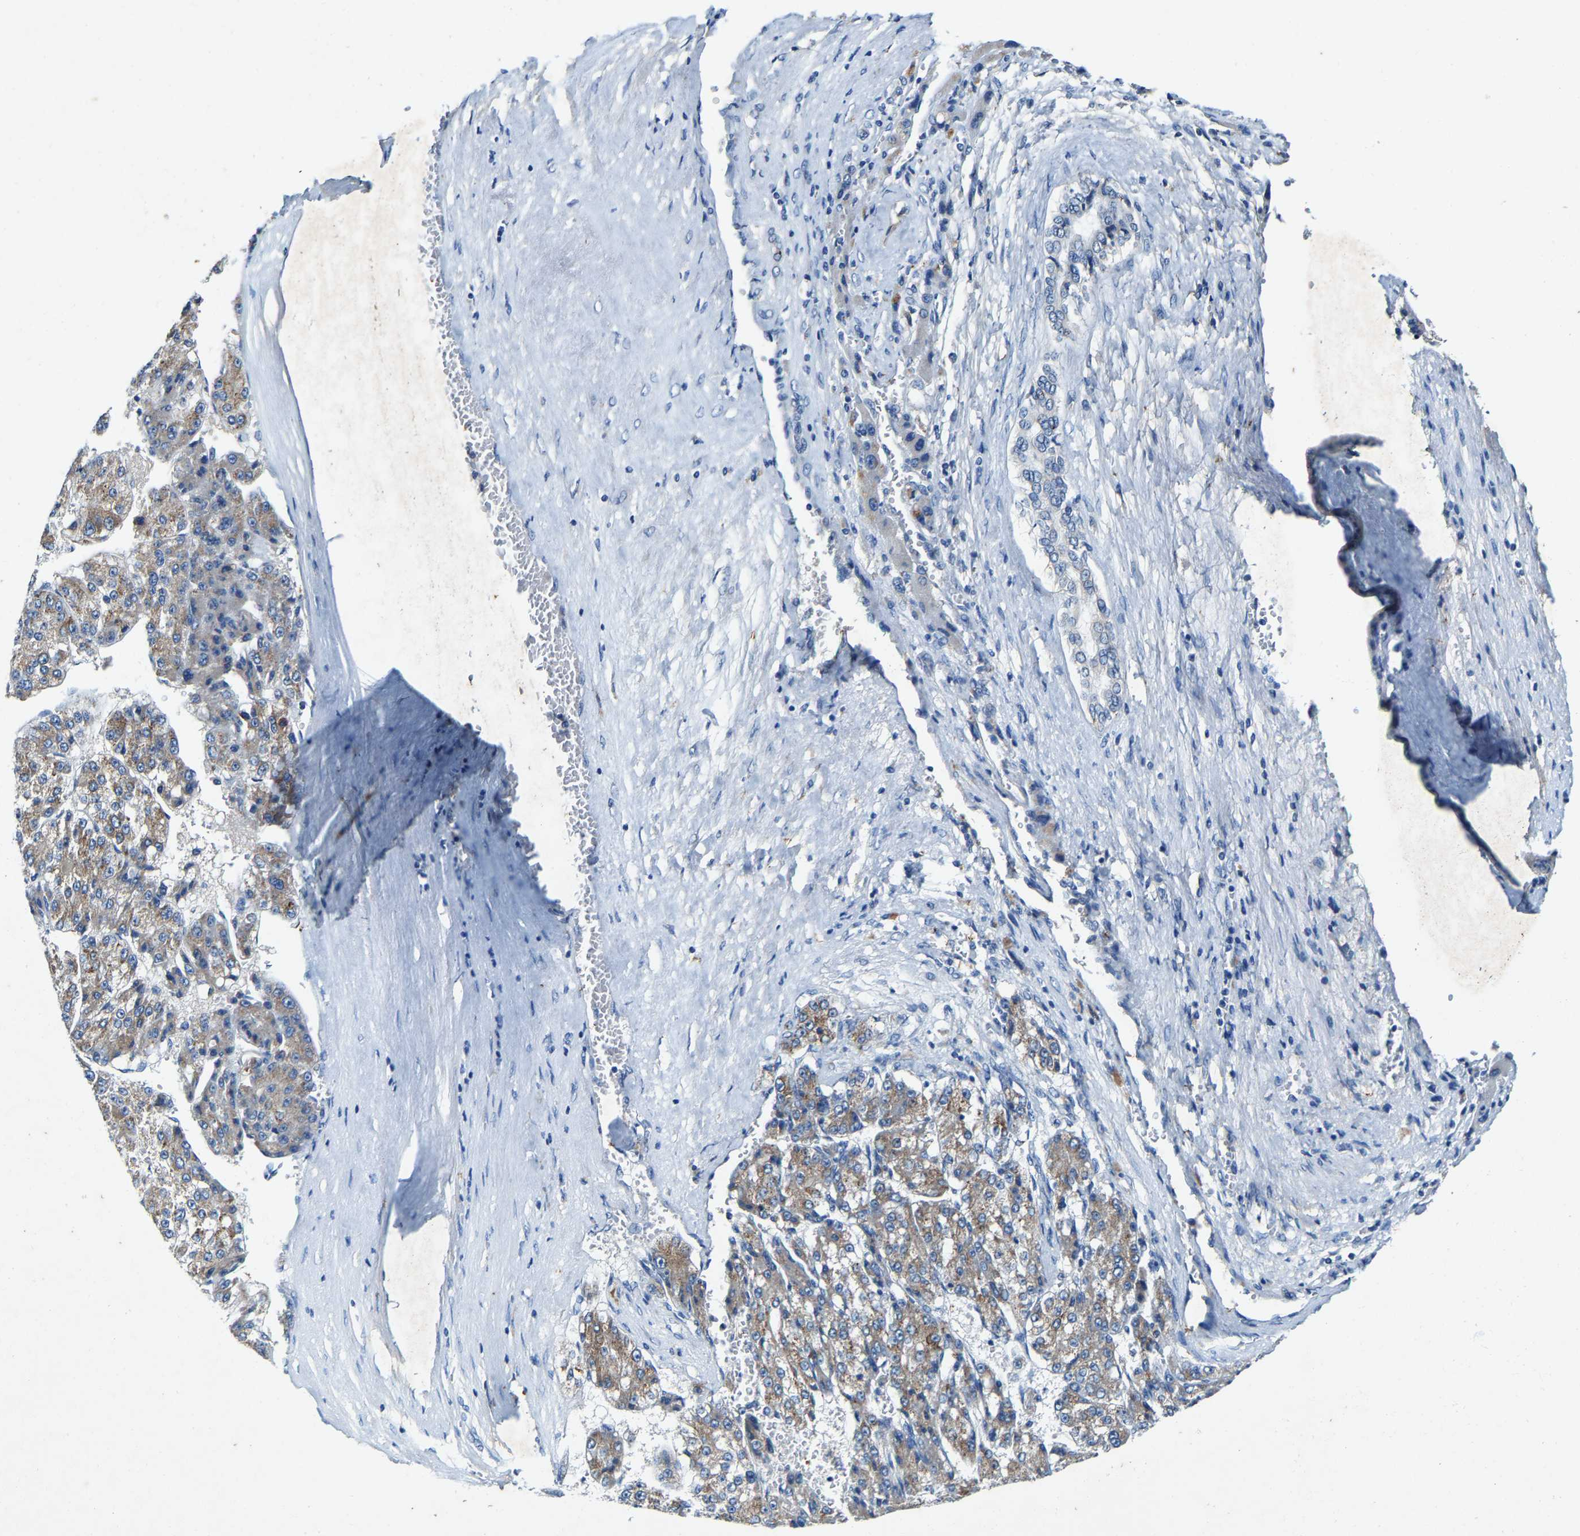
{"staining": {"intensity": "moderate", "quantity": ">75%", "location": "cytoplasmic/membranous"}, "tissue": "liver cancer", "cell_type": "Tumor cells", "image_type": "cancer", "snomed": [{"axis": "morphology", "description": "Carcinoma, Hepatocellular, NOS"}, {"axis": "topography", "description": "Liver"}], "caption": "IHC staining of liver cancer (hepatocellular carcinoma), which displays medium levels of moderate cytoplasmic/membranous staining in approximately >75% of tumor cells indicating moderate cytoplasmic/membranous protein positivity. The staining was performed using DAB (brown) for protein detection and nuclei were counterstained in hematoxylin (blue).", "gene": "SLC25A25", "patient": {"sex": "female", "age": 73}}